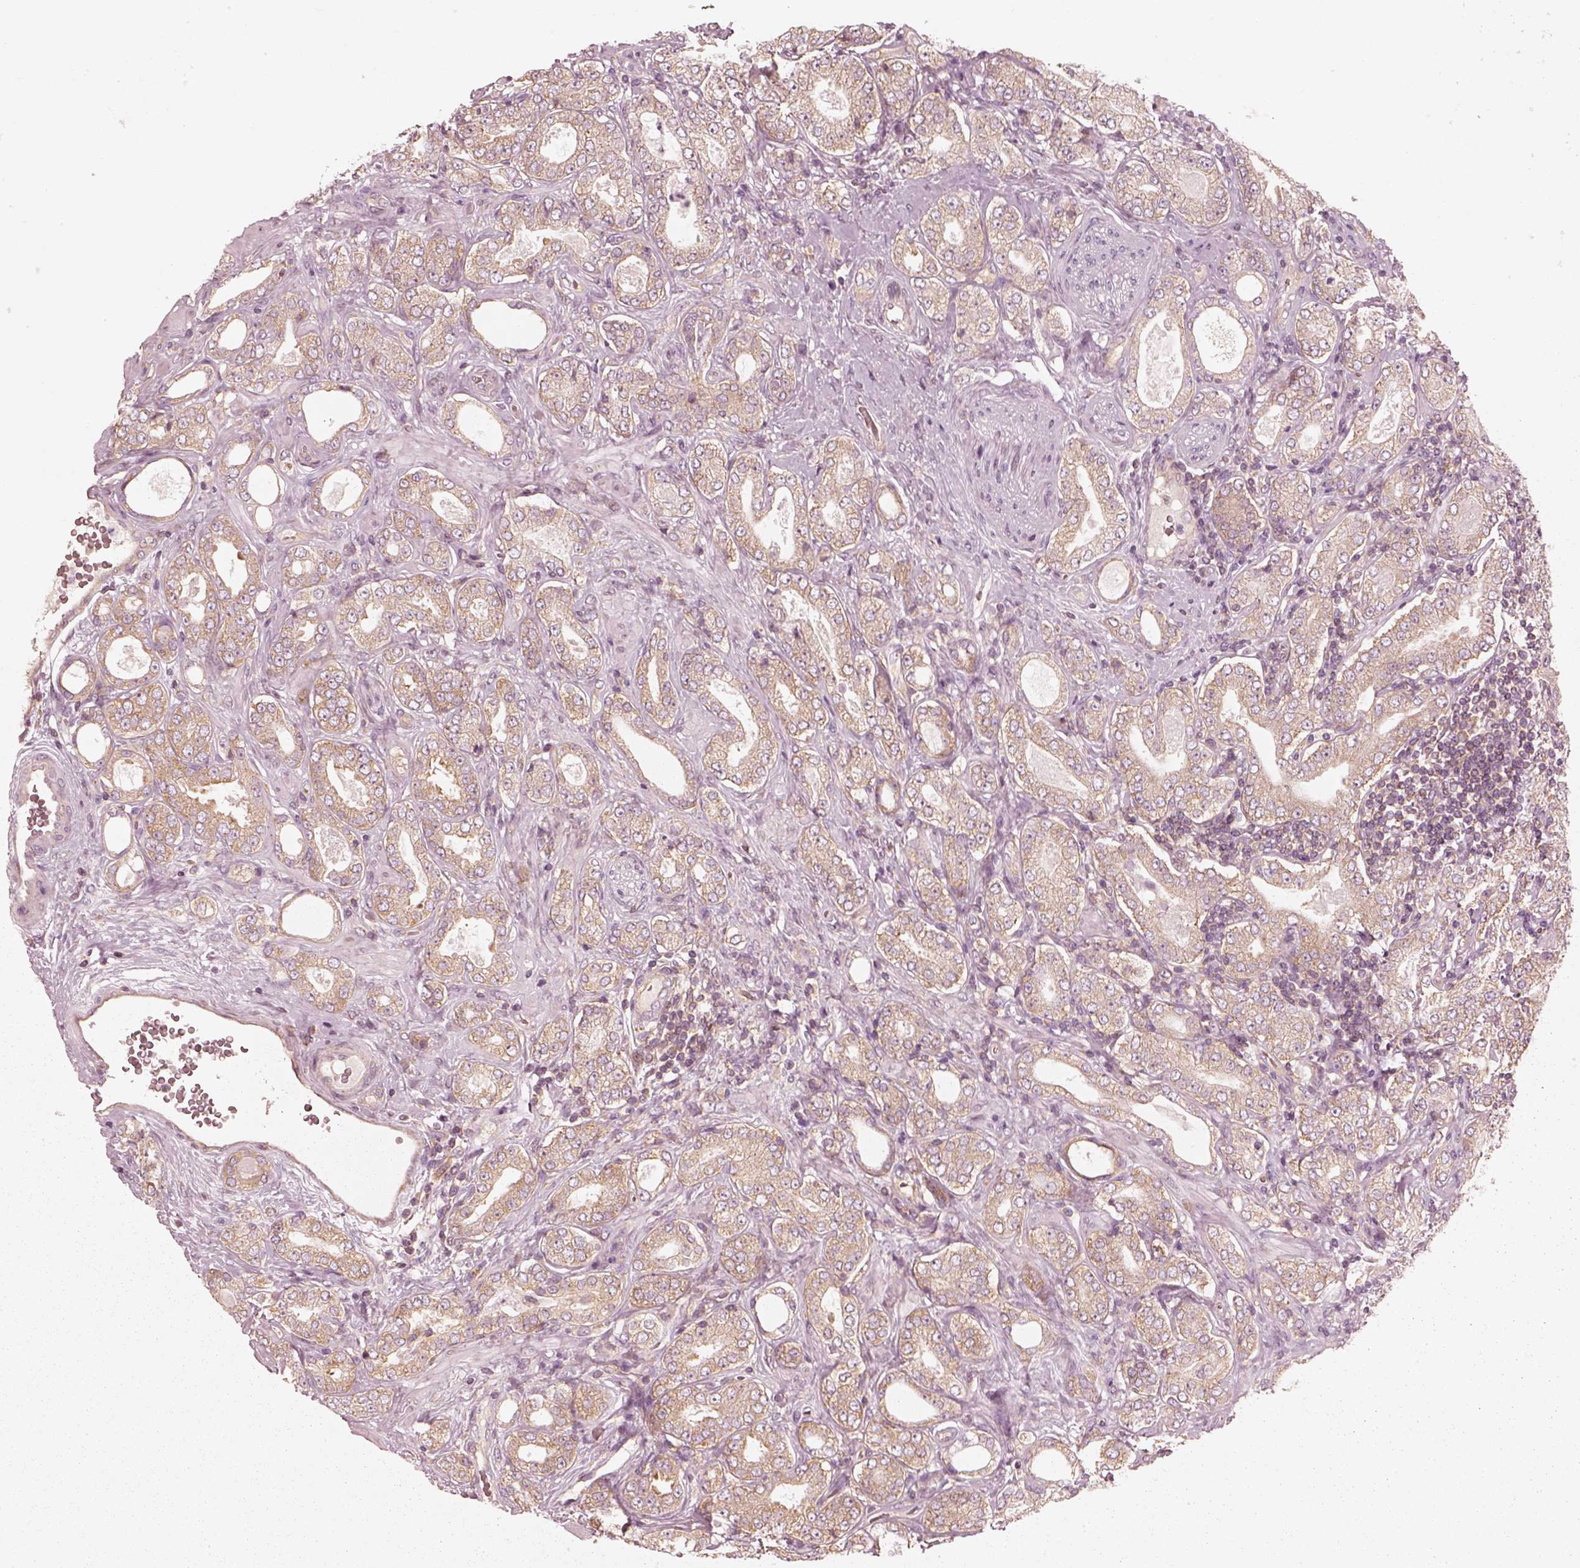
{"staining": {"intensity": "moderate", "quantity": ">75%", "location": "cytoplasmic/membranous"}, "tissue": "prostate cancer", "cell_type": "Tumor cells", "image_type": "cancer", "snomed": [{"axis": "morphology", "description": "Adenocarcinoma, NOS"}, {"axis": "topography", "description": "Prostate"}], "caption": "Prostate cancer stained with a brown dye reveals moderate cytoplasmic/membranous positive staining in about >75% of tumor cells.", "gene": "CNOT2", "patient": {"sex": "male", "age": 64}}